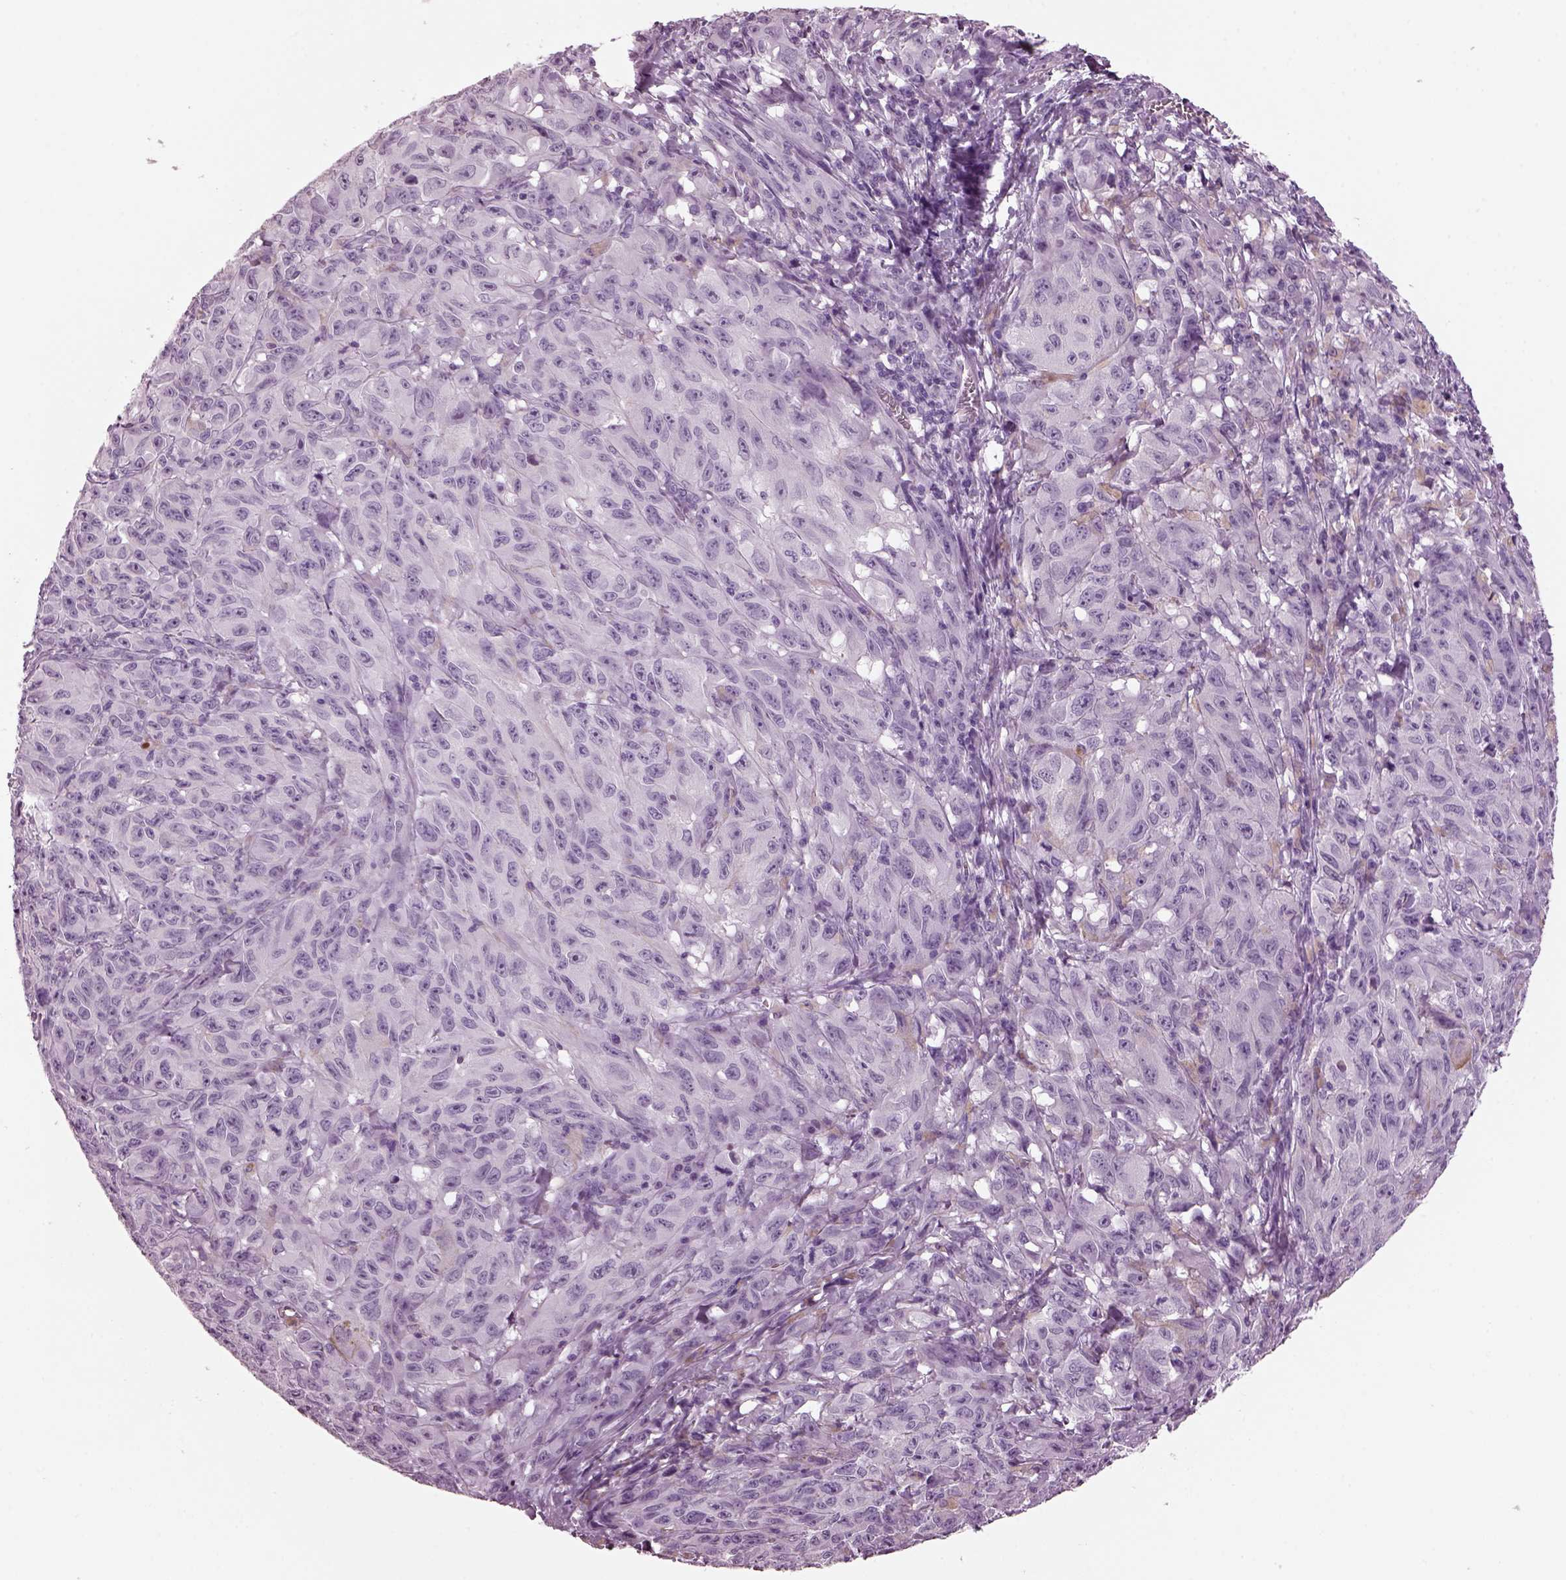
{"staining": {"intensity": "negative", "quantity": "none", "location": "none"}, "tissue": "melanoma", "cell_type": "Tumor cells", "image_type": "cancer", "snomed": [{"axis": "morphology", "description": "Malignant melanoma, NOS"}, {"axis": "topography", "description": "Vulva, labia, clitoris and Bartholin´s gland, NO"}], "caption": "Malignant melanoma stained for a protein using IHC shows no positivity tumor cells.", "gene": "KRTAP3-2", "patient": {"sex": "female", "age": 75}}